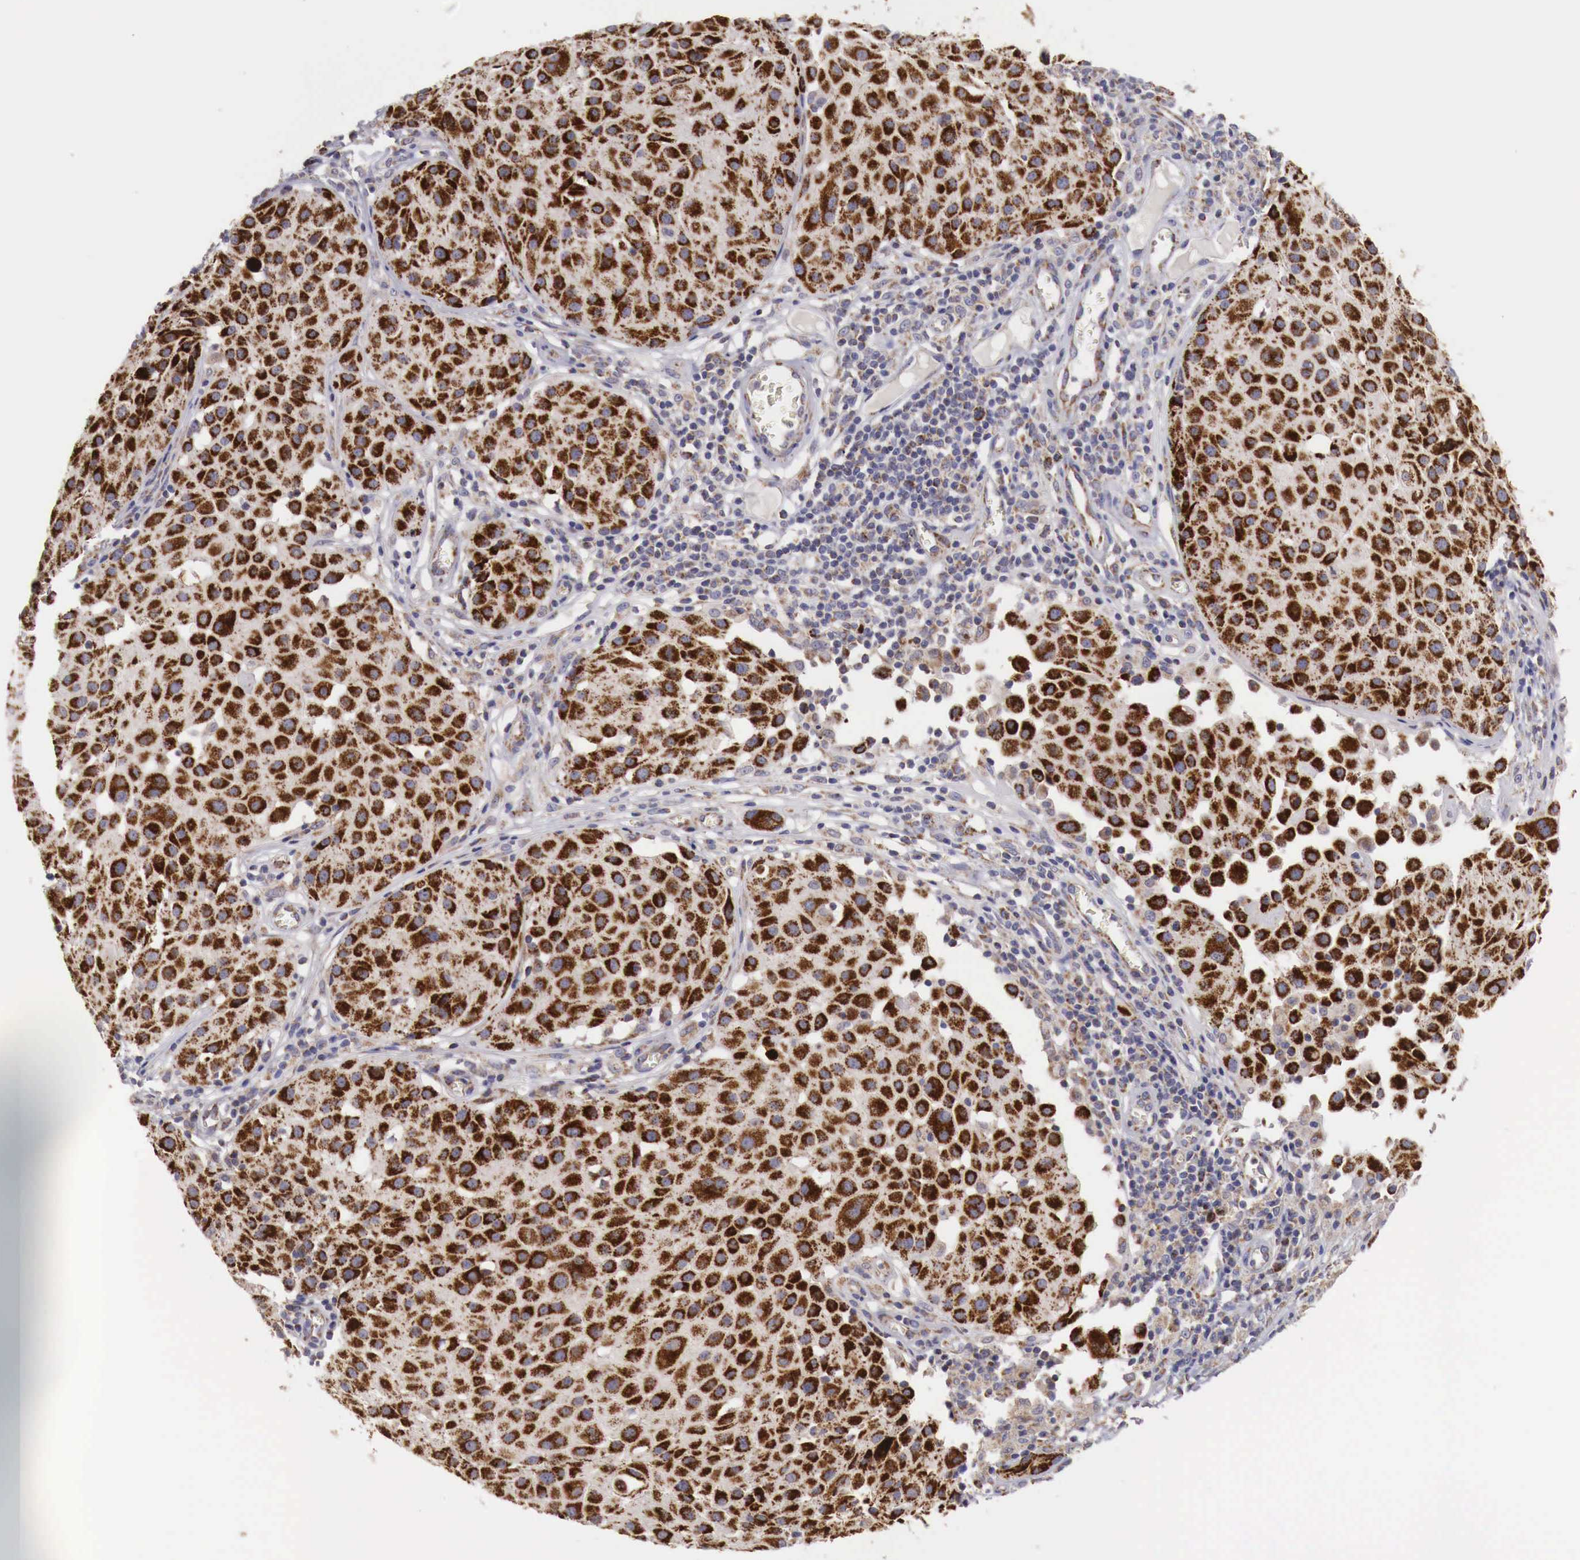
{"staining": {"intensity": "strong", "quantity": ">75%", "location": "cytoplasmic/membranous"}, "tissue": "melanoma", "cell_type": "Tumor cells", "image_type": "cancer", "snomed": [{"axis": "morphology", "description": "Malignant melanoma, NOS"}, {"axis": "topography", "description": "Skin"}], "caption": "An image of human melanoma stained for a protein reveals strong cytoplasmic/membranous brown staining in tumor cells.", "gene": "XPNPEP3", "patient": {"sex": "male", "age": 36}}